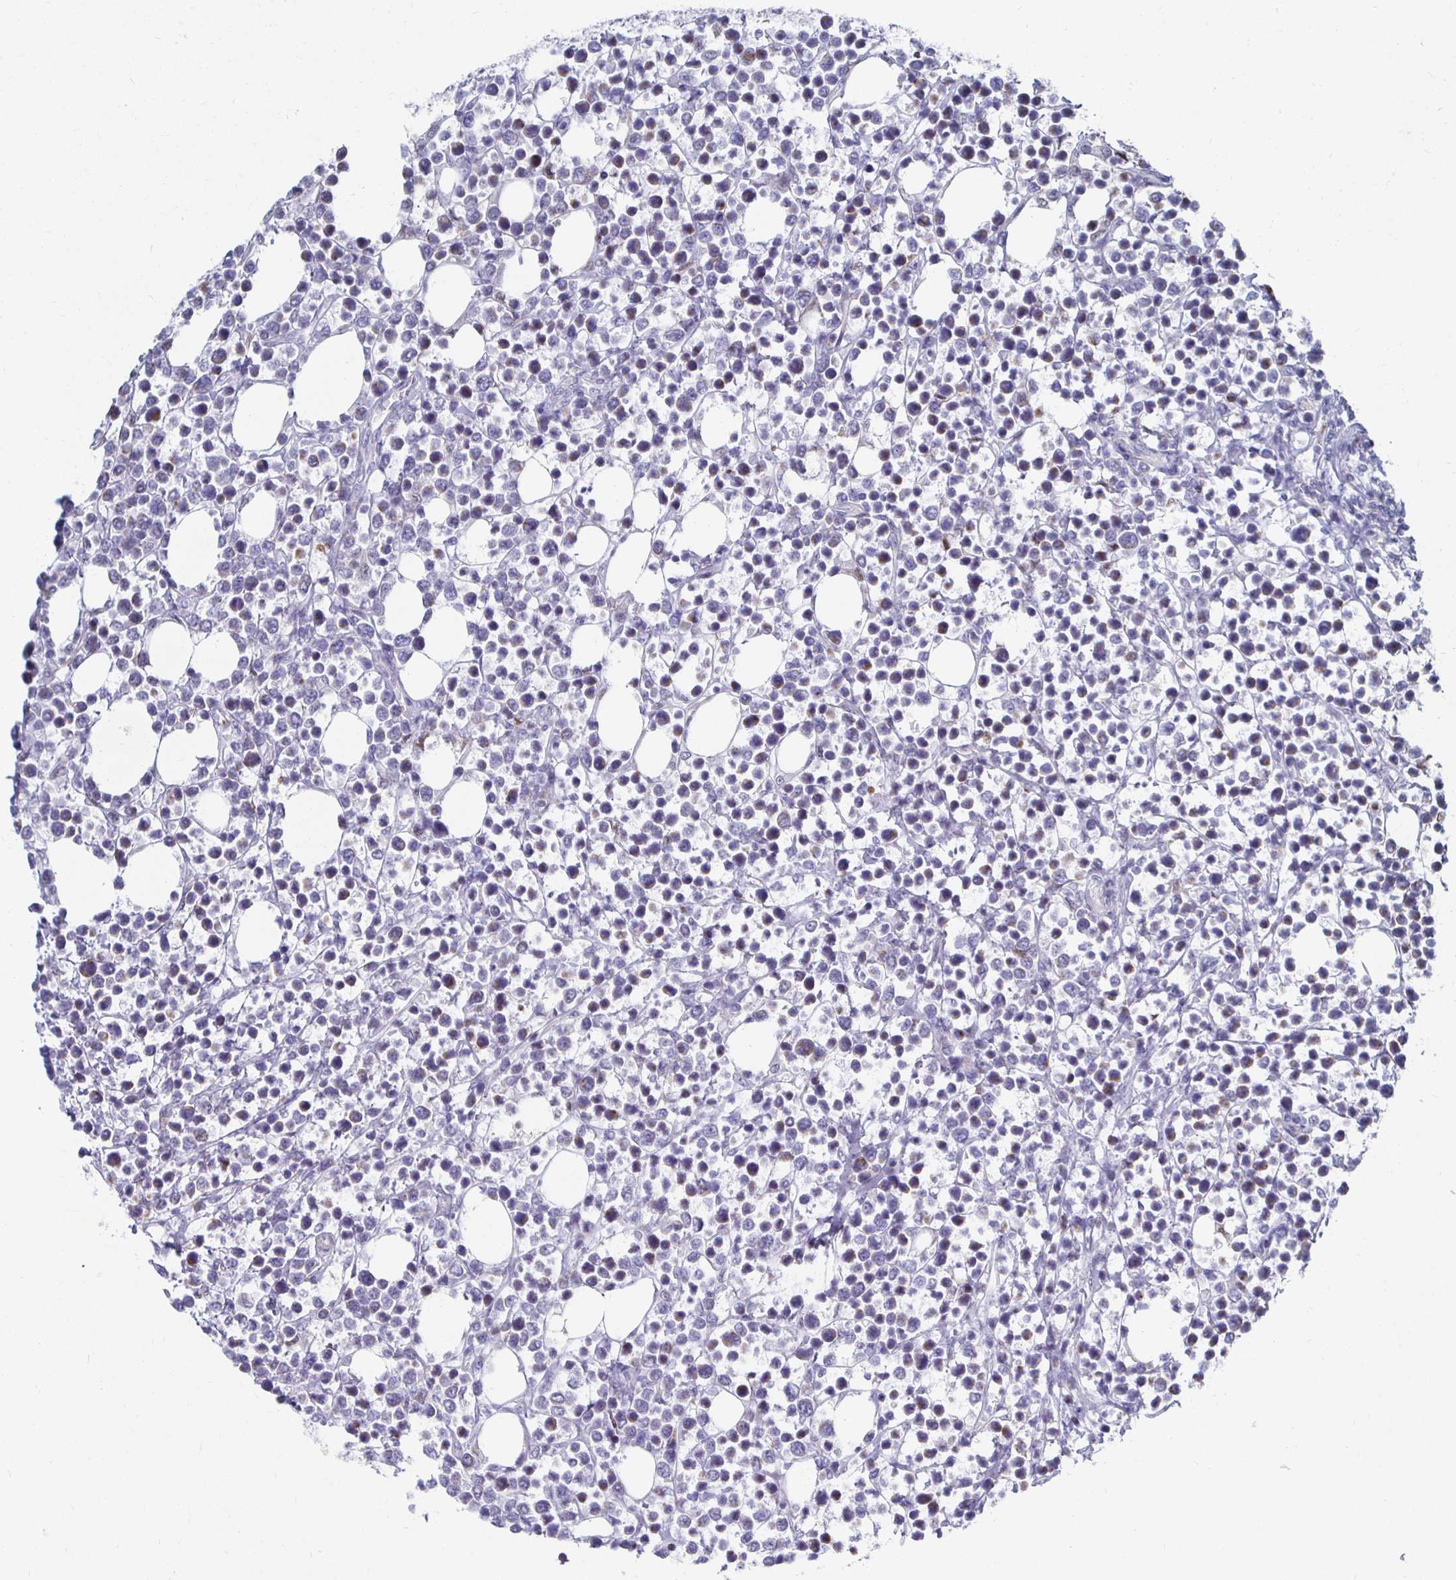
{"staining": {"intensity": "negative", "quantity": "none", "location": "none"}, "tissue": "lymphoma", "cell_type": "Tumor cells", "image_type": "cancer", "snomed": [{"axis": "morphology", "description": "Malignant lymphoma, non-Hodgkin's type, Low grade"}, {"axis": "topography", "description": "Lymph node"}], "caption": "Micrograph shows no significant protein expression in tumor cells of lymphoma. (IHC, brightfield microscopy, high magnification).", "gene": "NOCT", "patient": {"sex": "male", "age": 60}}